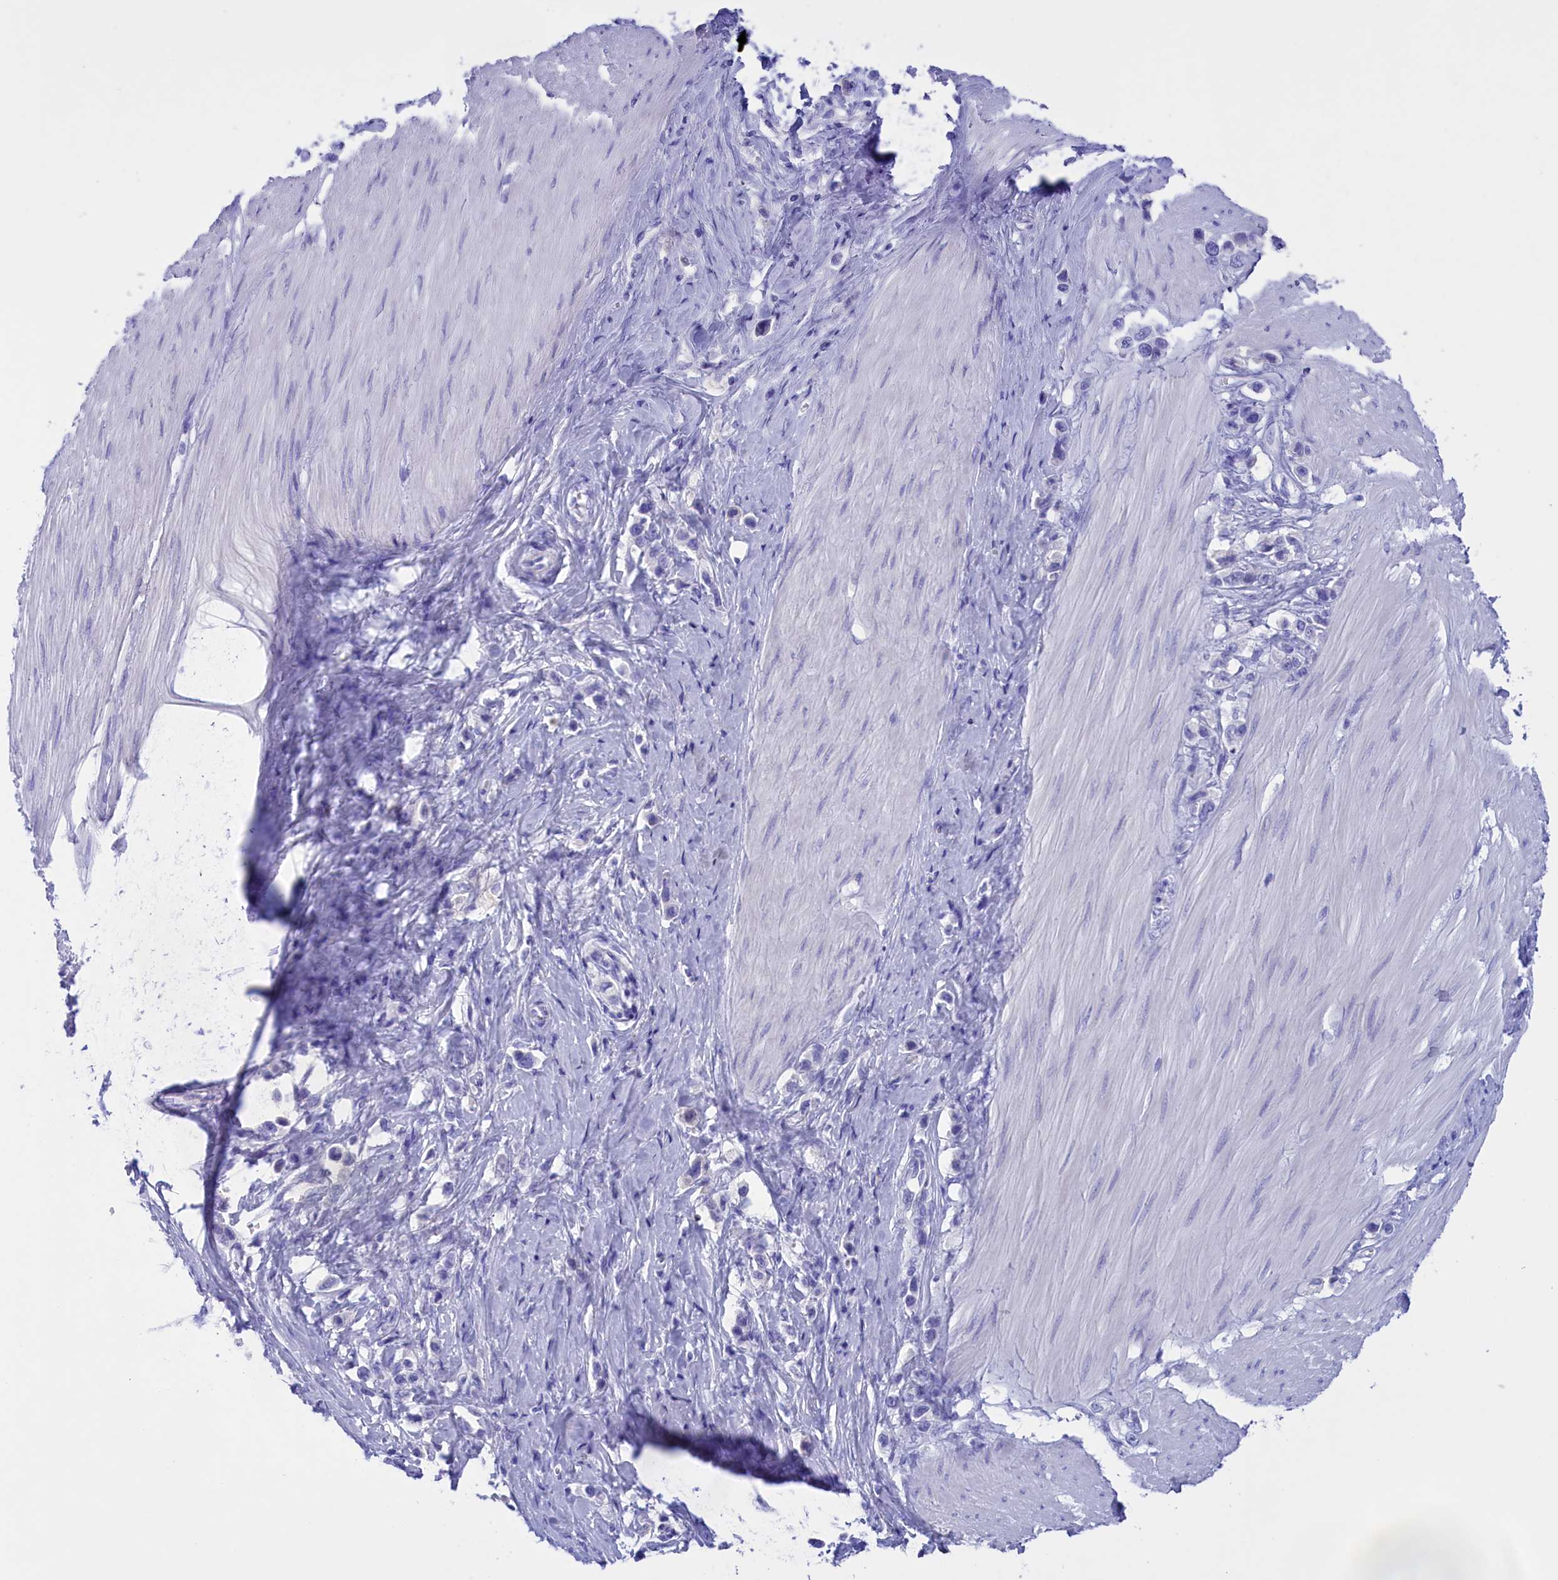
{"staining": {"intensity": "negative", "quantity": "none", "location": "none"}, "tissue": "stomach cancer", "cell_type": "Tumor cells", "image_type": "cancer", "snomed": [{"axis": "morphology", "description": "Adenocarcinoma, NOS"}, {"axis": "topography", "description": "Stomach"}], "caption": "Immunohistochemistry (IHC) of stomach cancer demonstrates no expression in tumor cells.", "gene": "PROK2", "patient": {"sex": "female", "age": 65}}